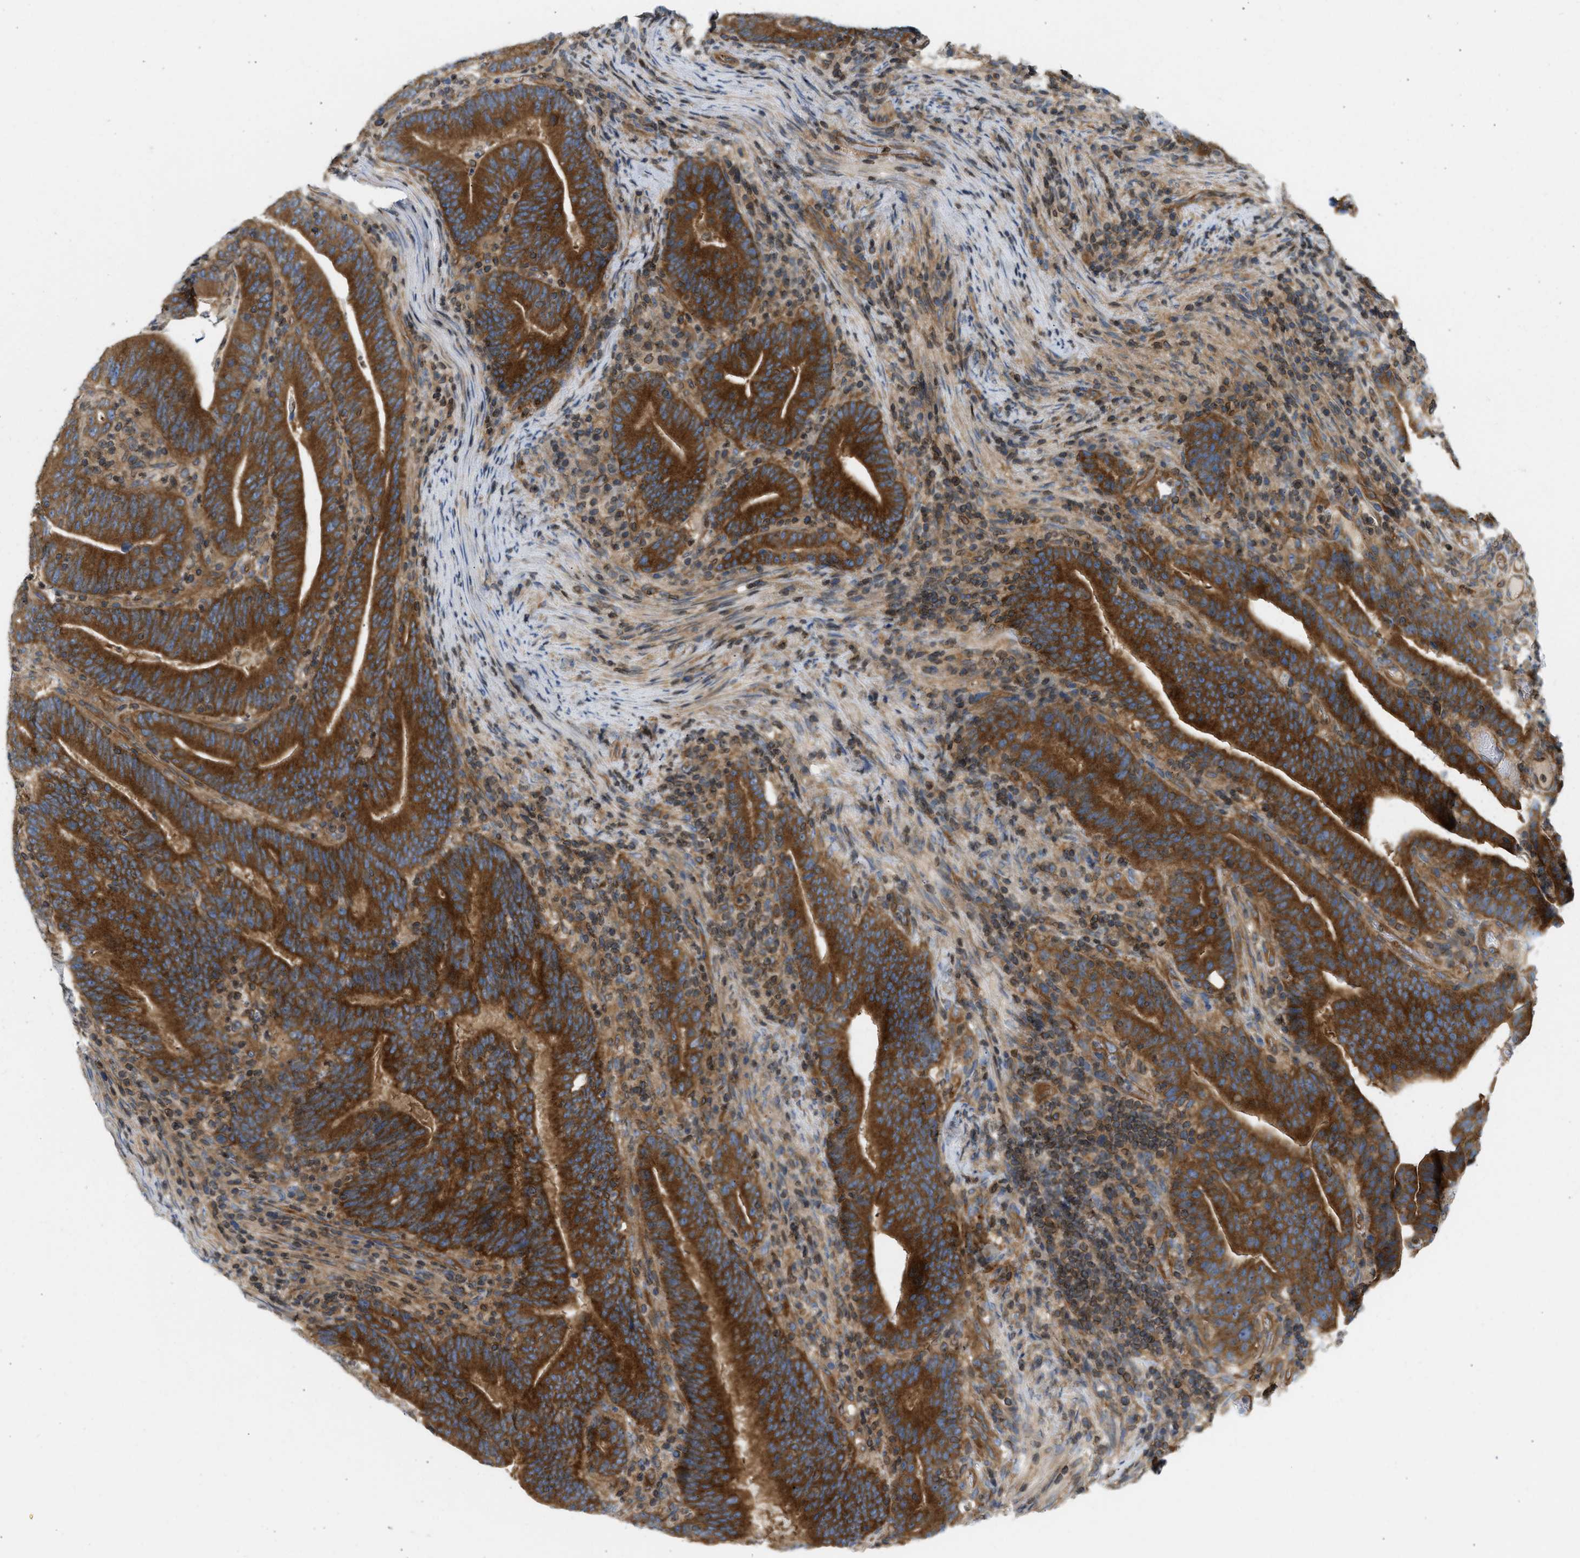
{"staining": {"intensity": "strong", "quantity": ">75%", "location": "cytoplasmic/membranous"}, "tissue": "colorectal cancer", "cell_type": "Tumor cells", "image_type": "cancer", "snomed": [{"axis": "morphology", "description": "Adenocarcinoma, NOS"}, {"axis": "topography", "description": "Colon"}], "caption": "This is a micrograph of immunohistochemistry staining of colorectal cancer (adenocarcinoma), which shows strong staining in the cytoplasmic/membranous of tumor cells.", "gene": "STRN", "patient": {"sex": "female", "age": 66}}